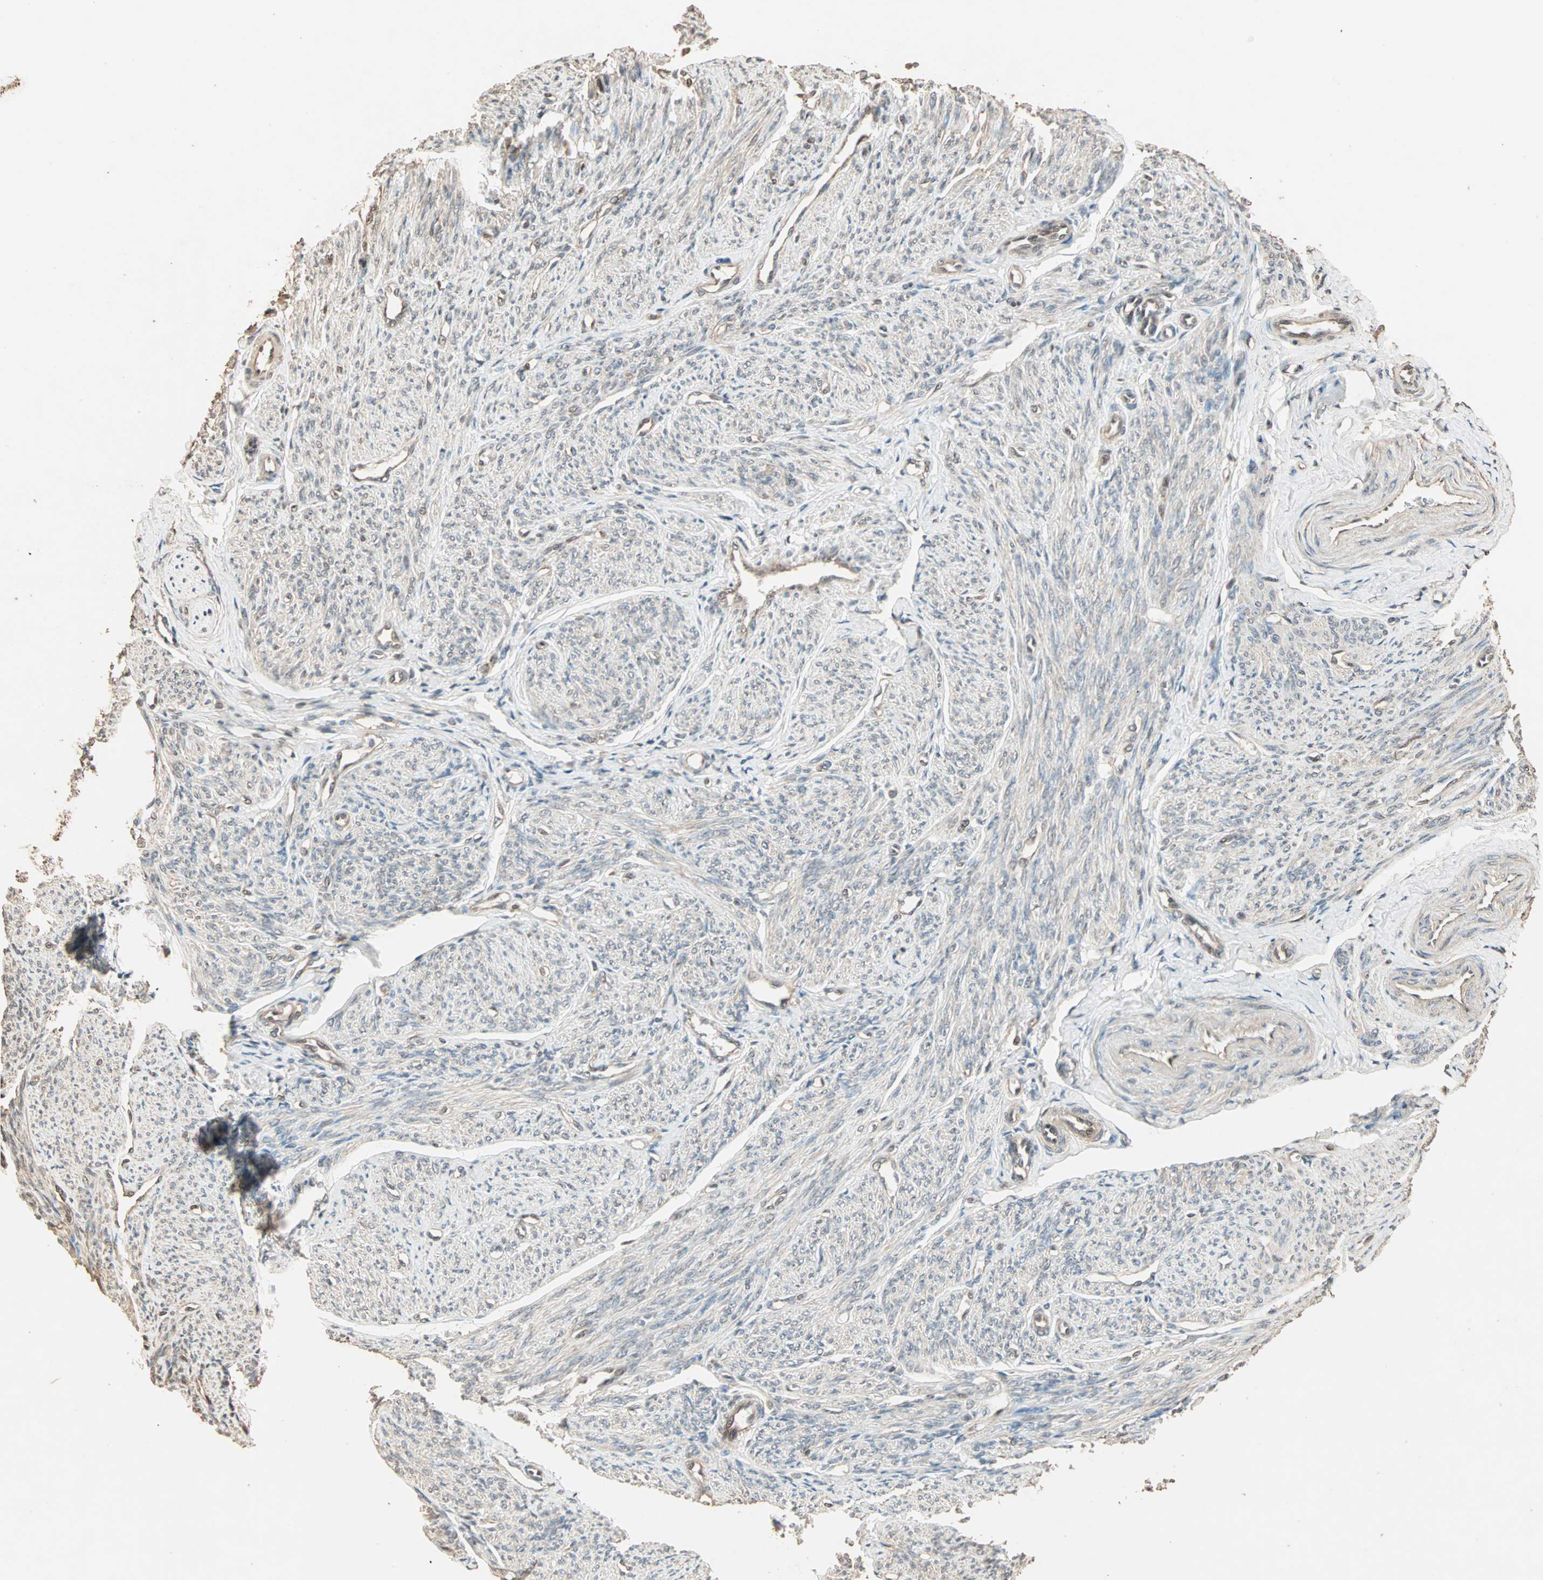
{"staining": {"intensity": "moderate", "quantity": ">75%", "location": "cytoplasmic/membranous"}, "tissue": "smooth muscle", "cell_type": "Smooth muscle cells", "image_type": "normal", "snomed": [{"axis": "morphology", "description": "Normal tissue, NOS"}, {"axis": "topography", "description": "Smooth muscle"}], "caption": "This micrograph demonstrates normal smooth muscle stained with IHC to label a protein in brown. The cytoplasmic/membranous of smooth muscle cells show moderate positivity for the protein. Nuclei are counter-stained blue.", "gene": "ZBTB33", "patient": {"sex": "female", "age": 65}}